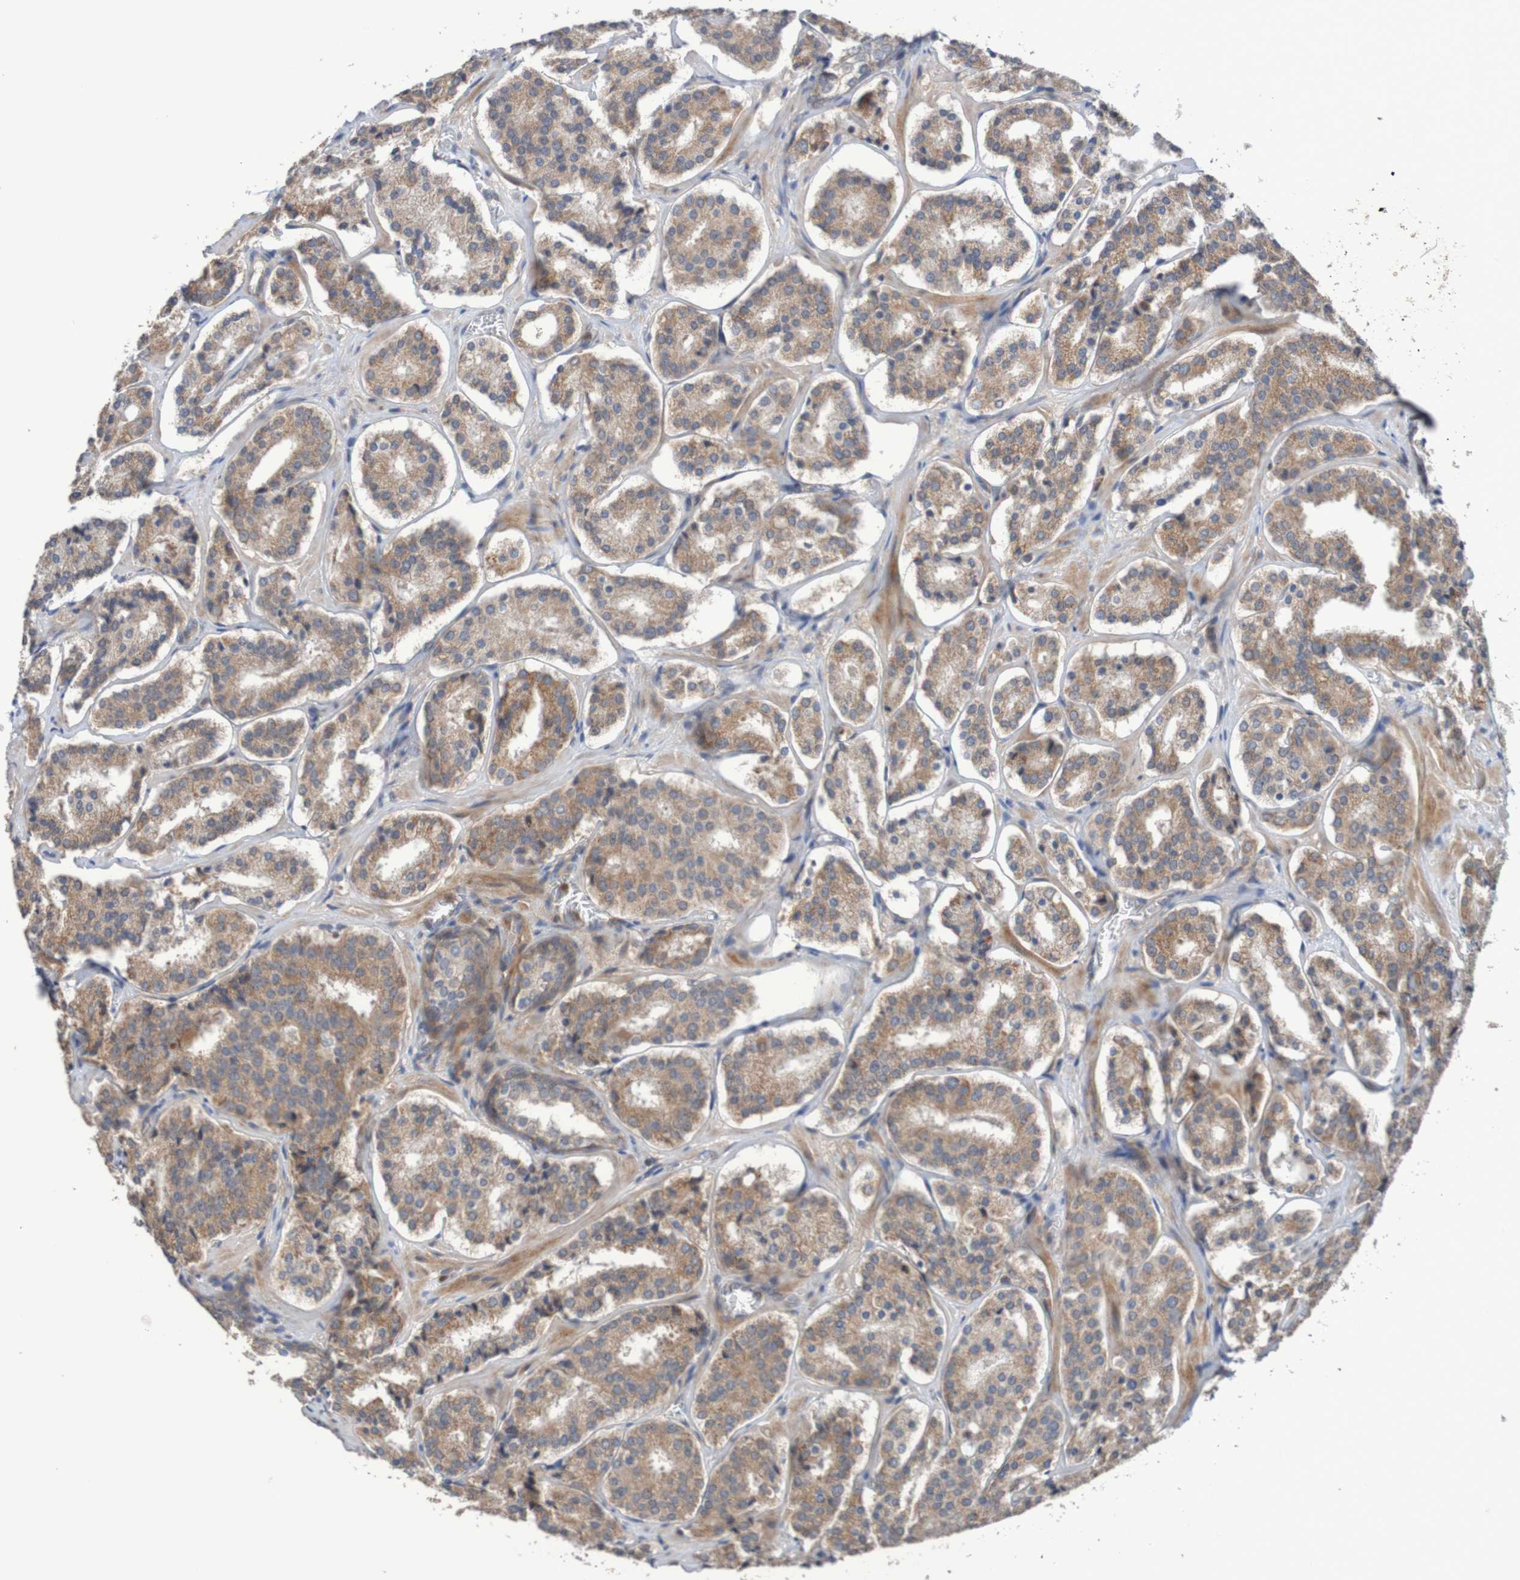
{"staining": {"intensity": "moderate", "quantity": ">75%", "location": "cytoplasmic/membranous"}, "tissue": "prostate cancer", "cell_type": "Tumor cells", "image_type": "cancer", "snomed": [{"axis": "morphology", "description": "Adenocarcinoma, High grade"}, {"axis": "topography", "description": "Prostate"}], "caption": "Human prostate high-grade adenocarcinoma stained for a protein (brown) shows moderate cytoplasmic/membranous positive expression in approximately >75% of tumor cells.", "gene": "C3orf18", "patient": {"sex": "male", "age": 60}}